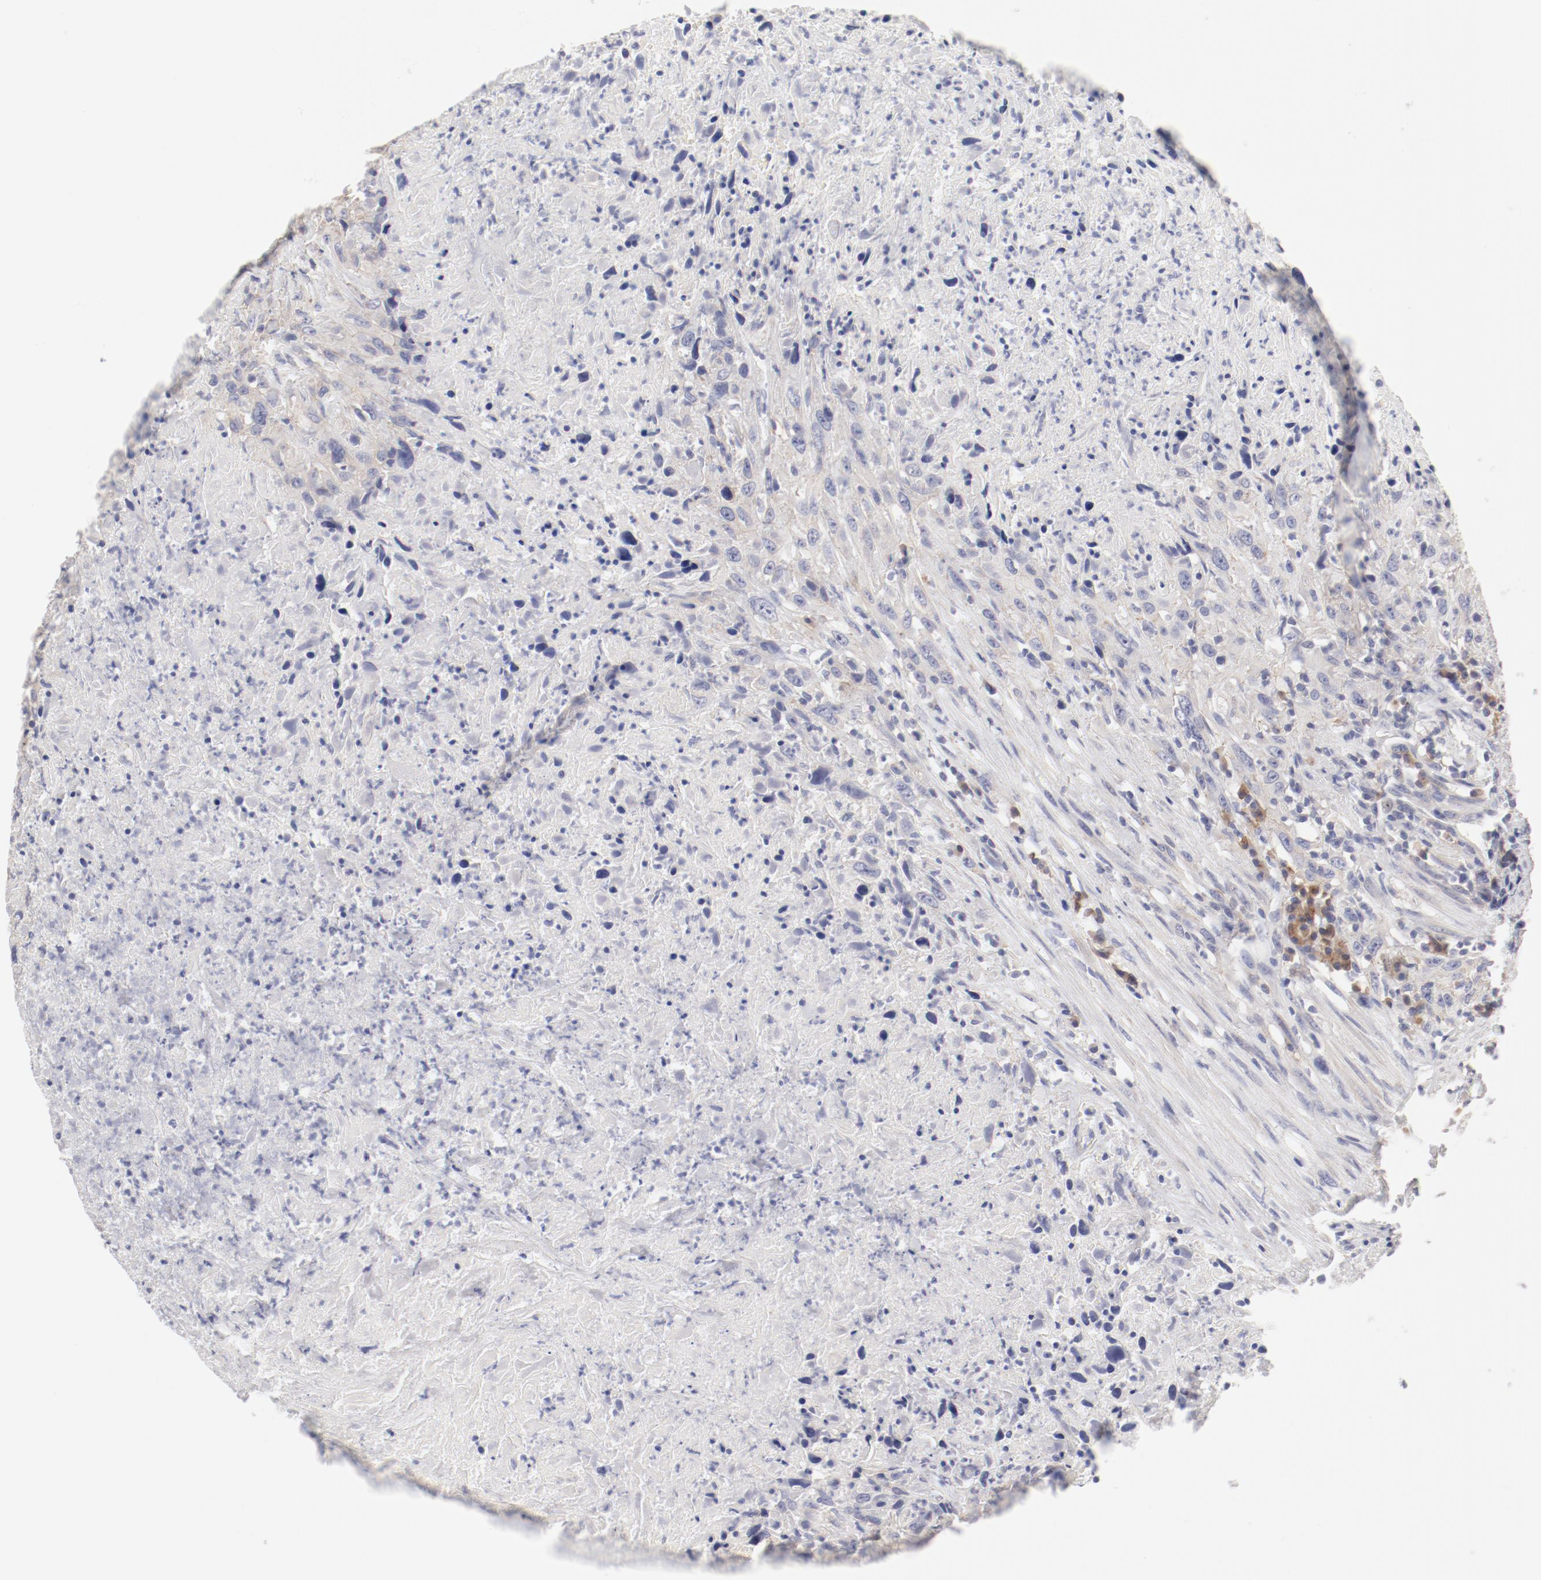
{"staining": {"intensity": "weak", "quantity": ">75%", "location": "cytoplasmic/membranous"}, "tissue": "urothelial cancer", "cell_type": "Tumor cells", "image_type": "cancer", "snomed": [{"axis": "morphology", "description": "Urothelial carcinoma, High grade"}, {"axis": "topography", "description": "Urinary bladder"}], "caption": "This image displays high-grade urothelial carcinoma stained with IHC to label a protein in brown. The cytoplasmic/membranous of tumor cells show weak positivity for the protein. Nuclei are counter-stained blue.", "gene": "LAX1", "patient": {"sex": "male", "age": 61}}